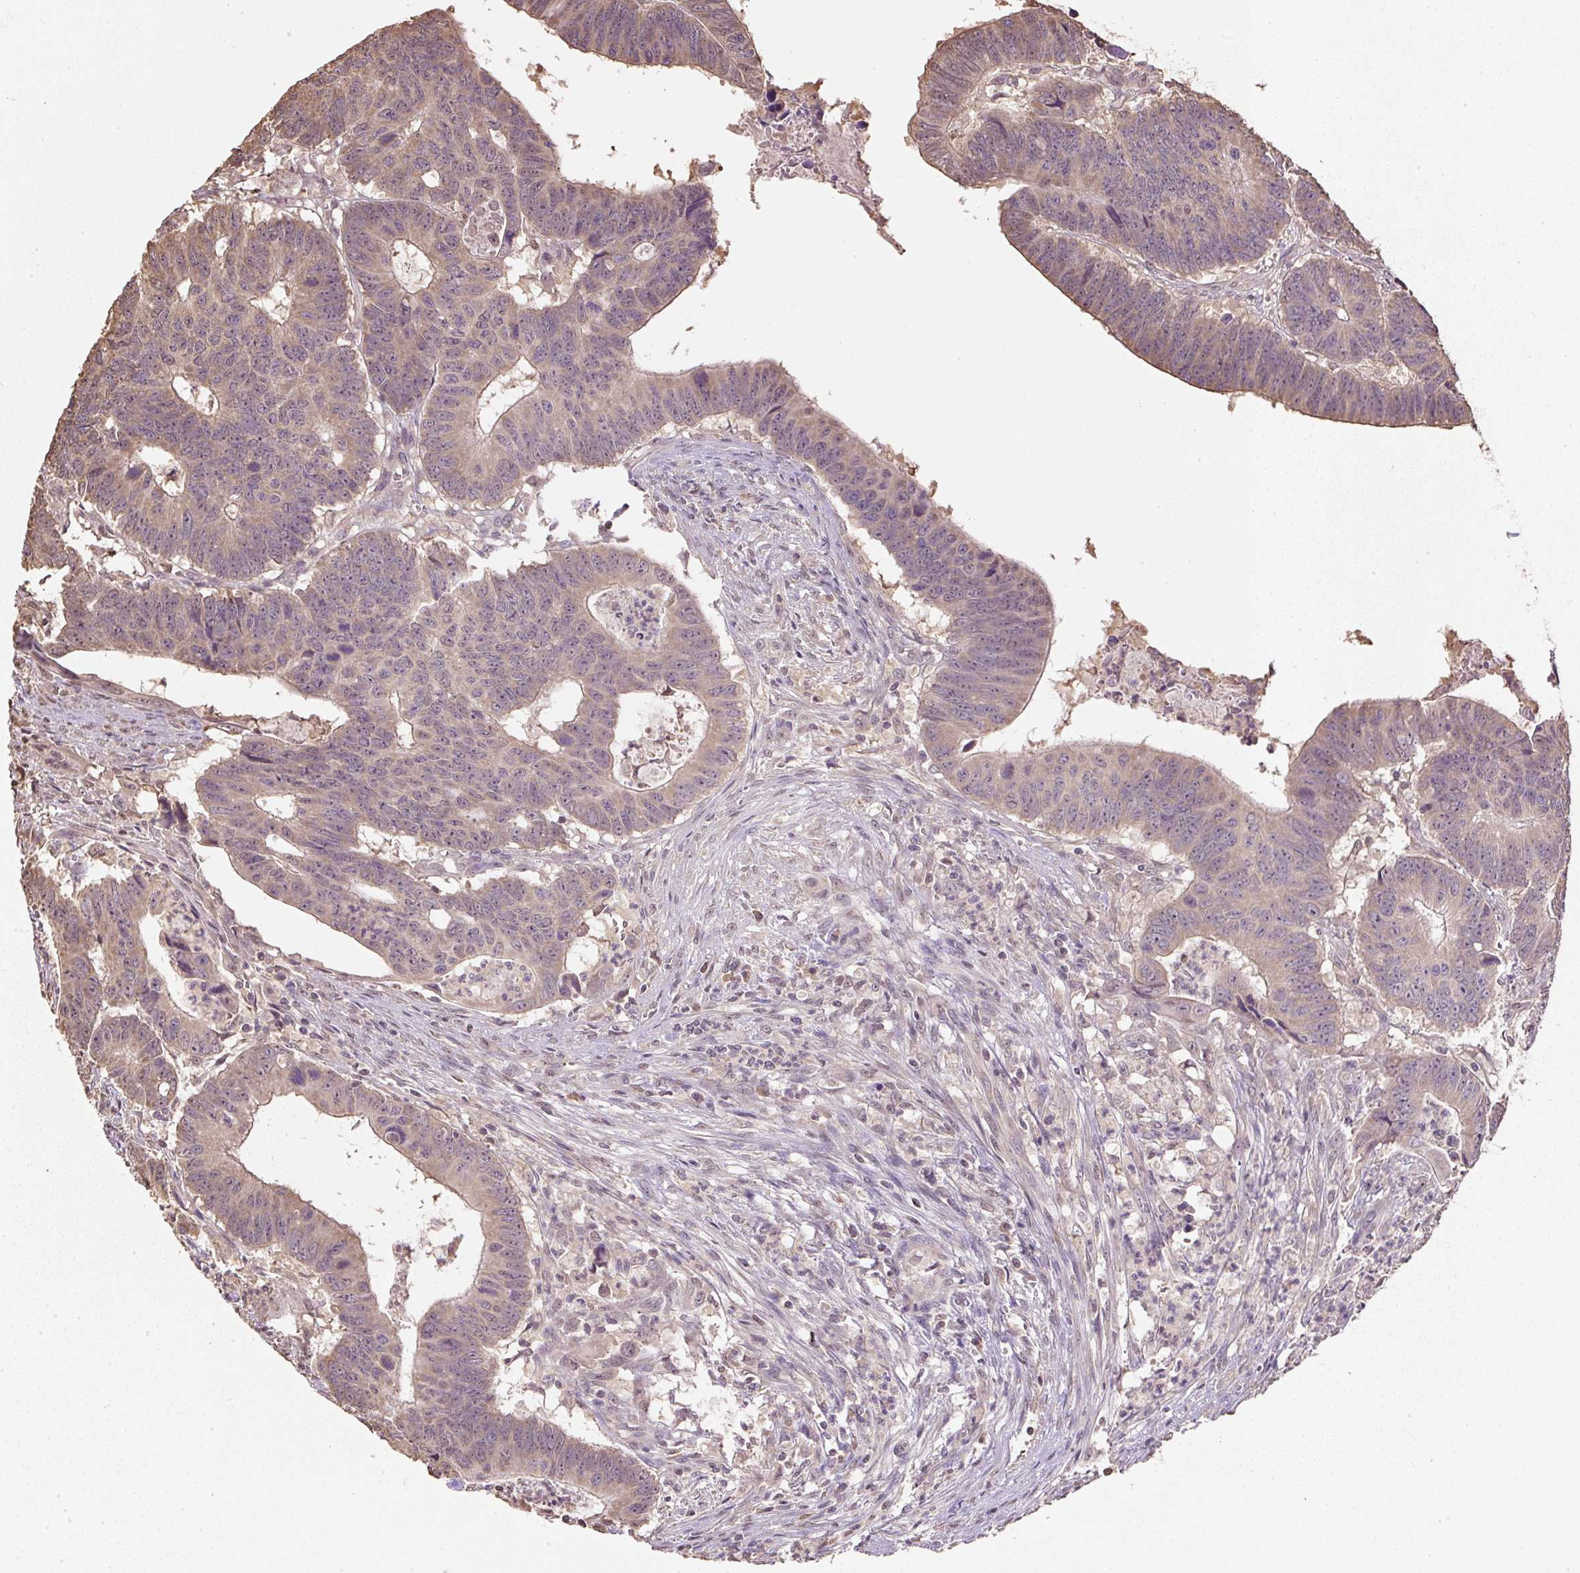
{"staining": {"intensity": "weak", "quantity": ">75%", "location": "cytoplasmic/membranous"}, "tissue": "colorectal cancer", "cell_type": "Tumor cells", "image_type": "cancer", "snomed": [{"axis": "morphology", "description": "Adenocarcinoma, NOS"}, {"axis": "topography", "description": "Colon"}], "caption": "This photomicrograph demonstrates adenocarcinoma (colorectal) stained with immunohistochemistry to label a protein in brown. The cytoplasmic/membranous of tumor cells show weak positivity for the protein. Nuclei are counter-stained blue.", "gene": "TMEM170B", "patient": {"sex": "male", "age": 62}}